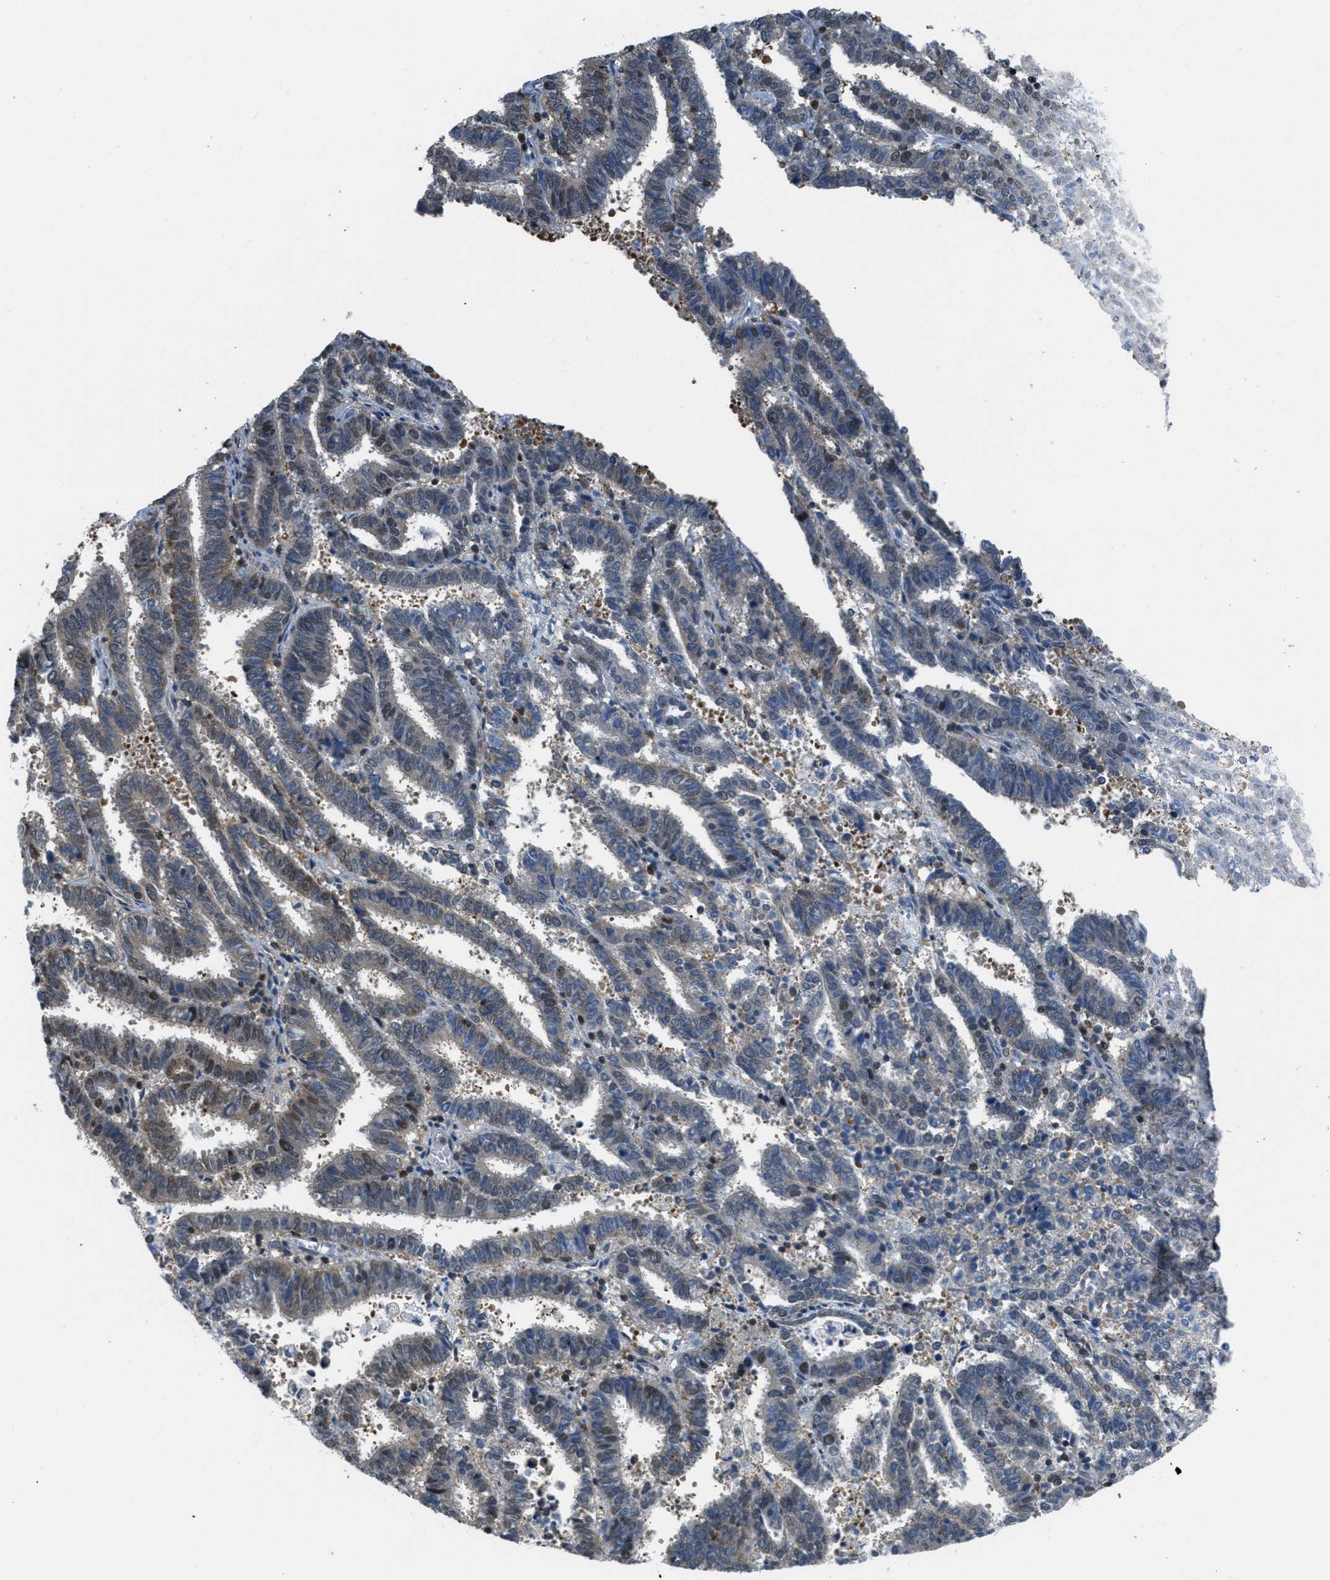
{"staining": {"intensity": "moderate", "quantity": "25%-75%", "location": "cytoplasmic/membranous,nuclear"}, "tissue": "endometrial cancer", "cell_type": "Tumor cells", "image_type": "cancer", "snomed": [{"axis": "morphology", "description": "Adenocarcinoma, NOS"}, {"axis": "topography", "description": "Uterus"}], "caption": "Endometrial cancer (adenocarcinoma) stained with DAB (3,3'-diaminobenzidine) immunohistochemistry exhibits medium levels of moderate cytoplasmic/membranous and nuclear expression in approximately 25%-75% of tumor cells. (brown staining indicates protein expression, while blue staining denotes nuclei).", "gene": "PIP5K1C", "patient": {"sex": "female", "age": 83}}